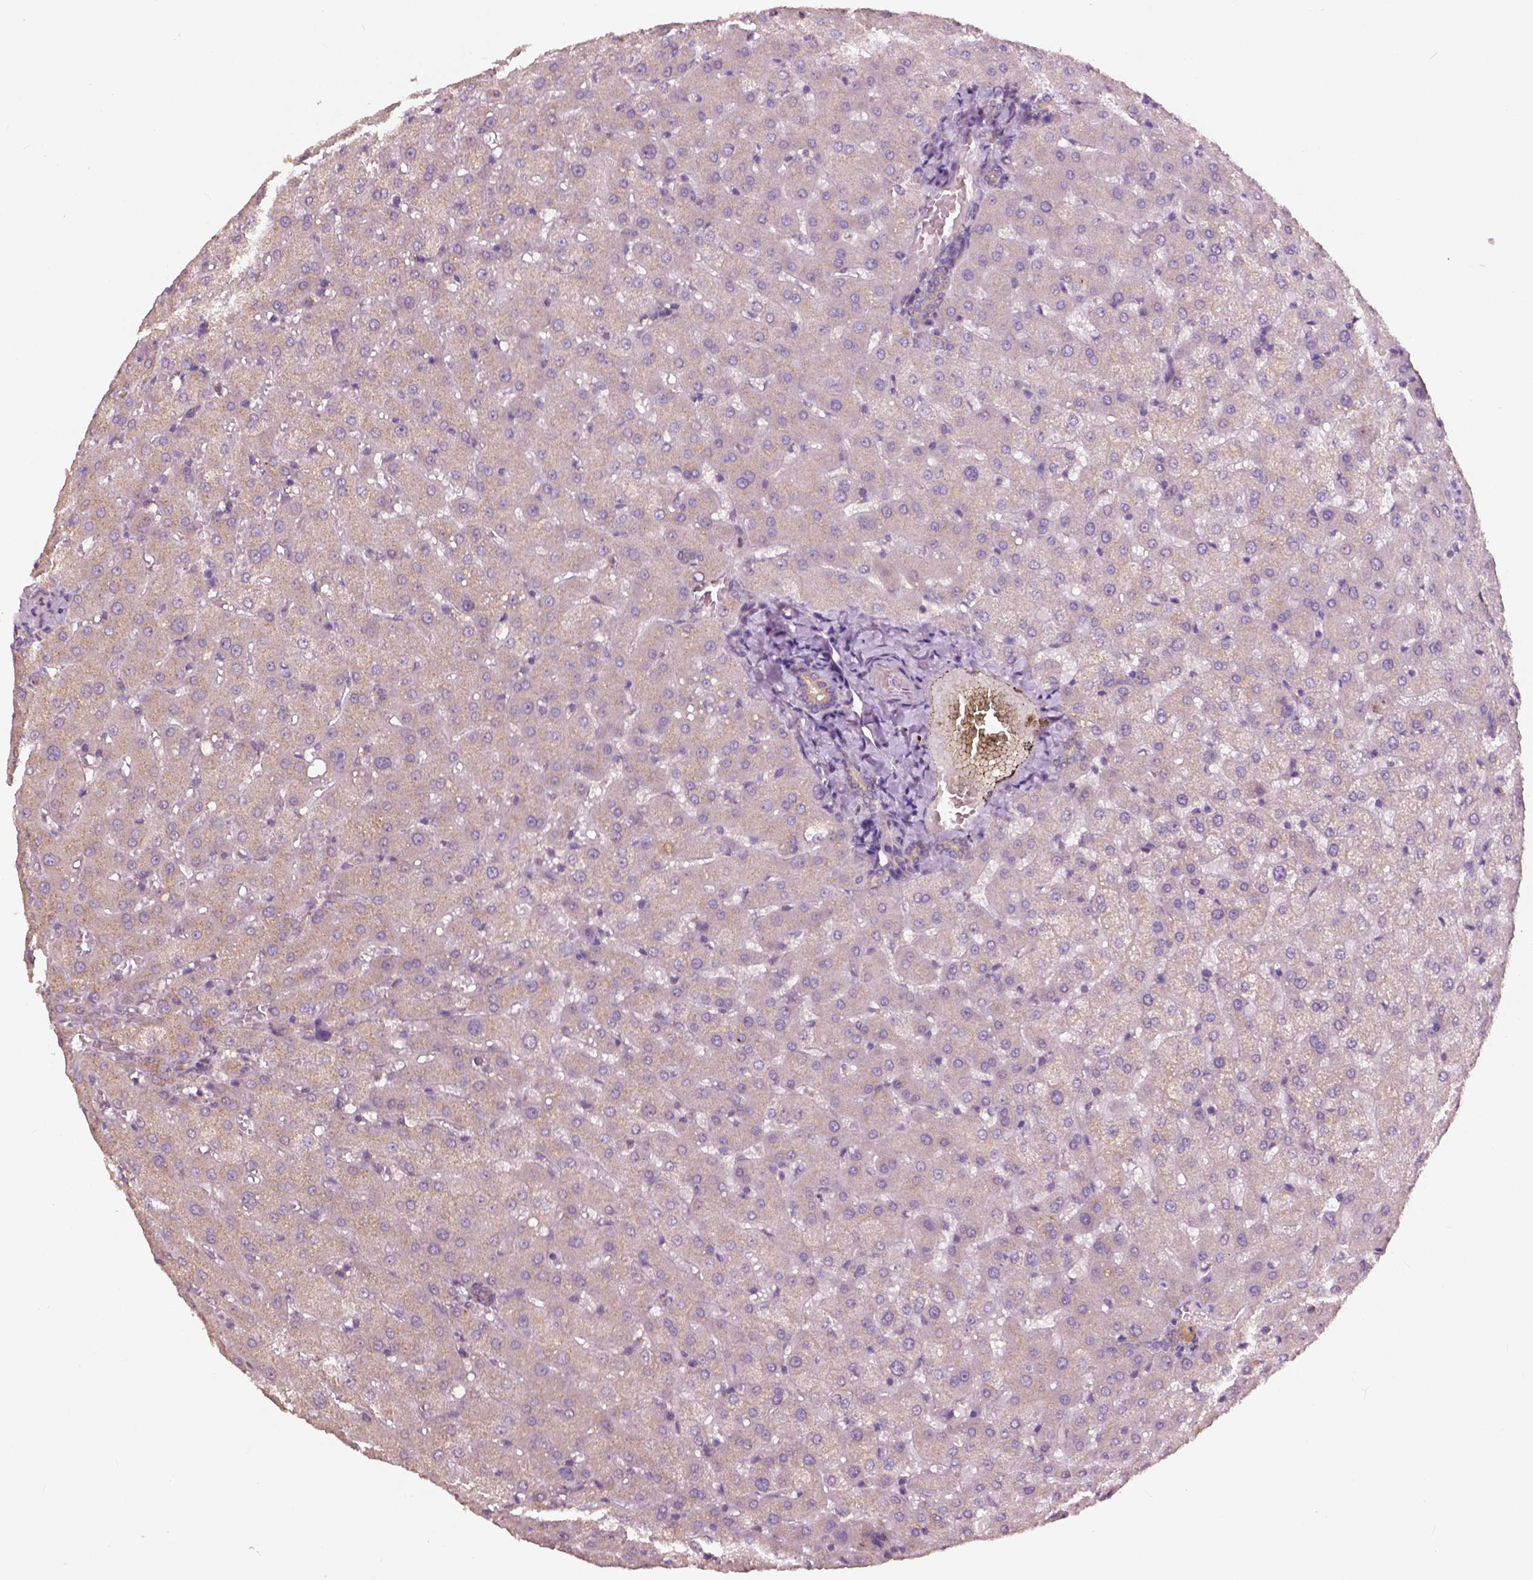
{"staining": {"intensity": "weak", "quantity": "25%-75%", "location": "cytoplasmic/membranous"}, "tissue": "liver", "cell_type": "Cholangiocytes", "image_type": "normal", "snomed": [{"axis": "morphology", "description": "Normal tissue, NOS"}, {"axis": "topography", "description": "Liver"}], "caption": "A brown stain highlights weak cytoplasmic/membranous positivity of a protein in cholangiocytes of benign human liver. (brown staining indicates protein expression, while blue staining denotes nuclei).", "gene": "CHPT1", "patient": {"sex": "female", "age": 50}}